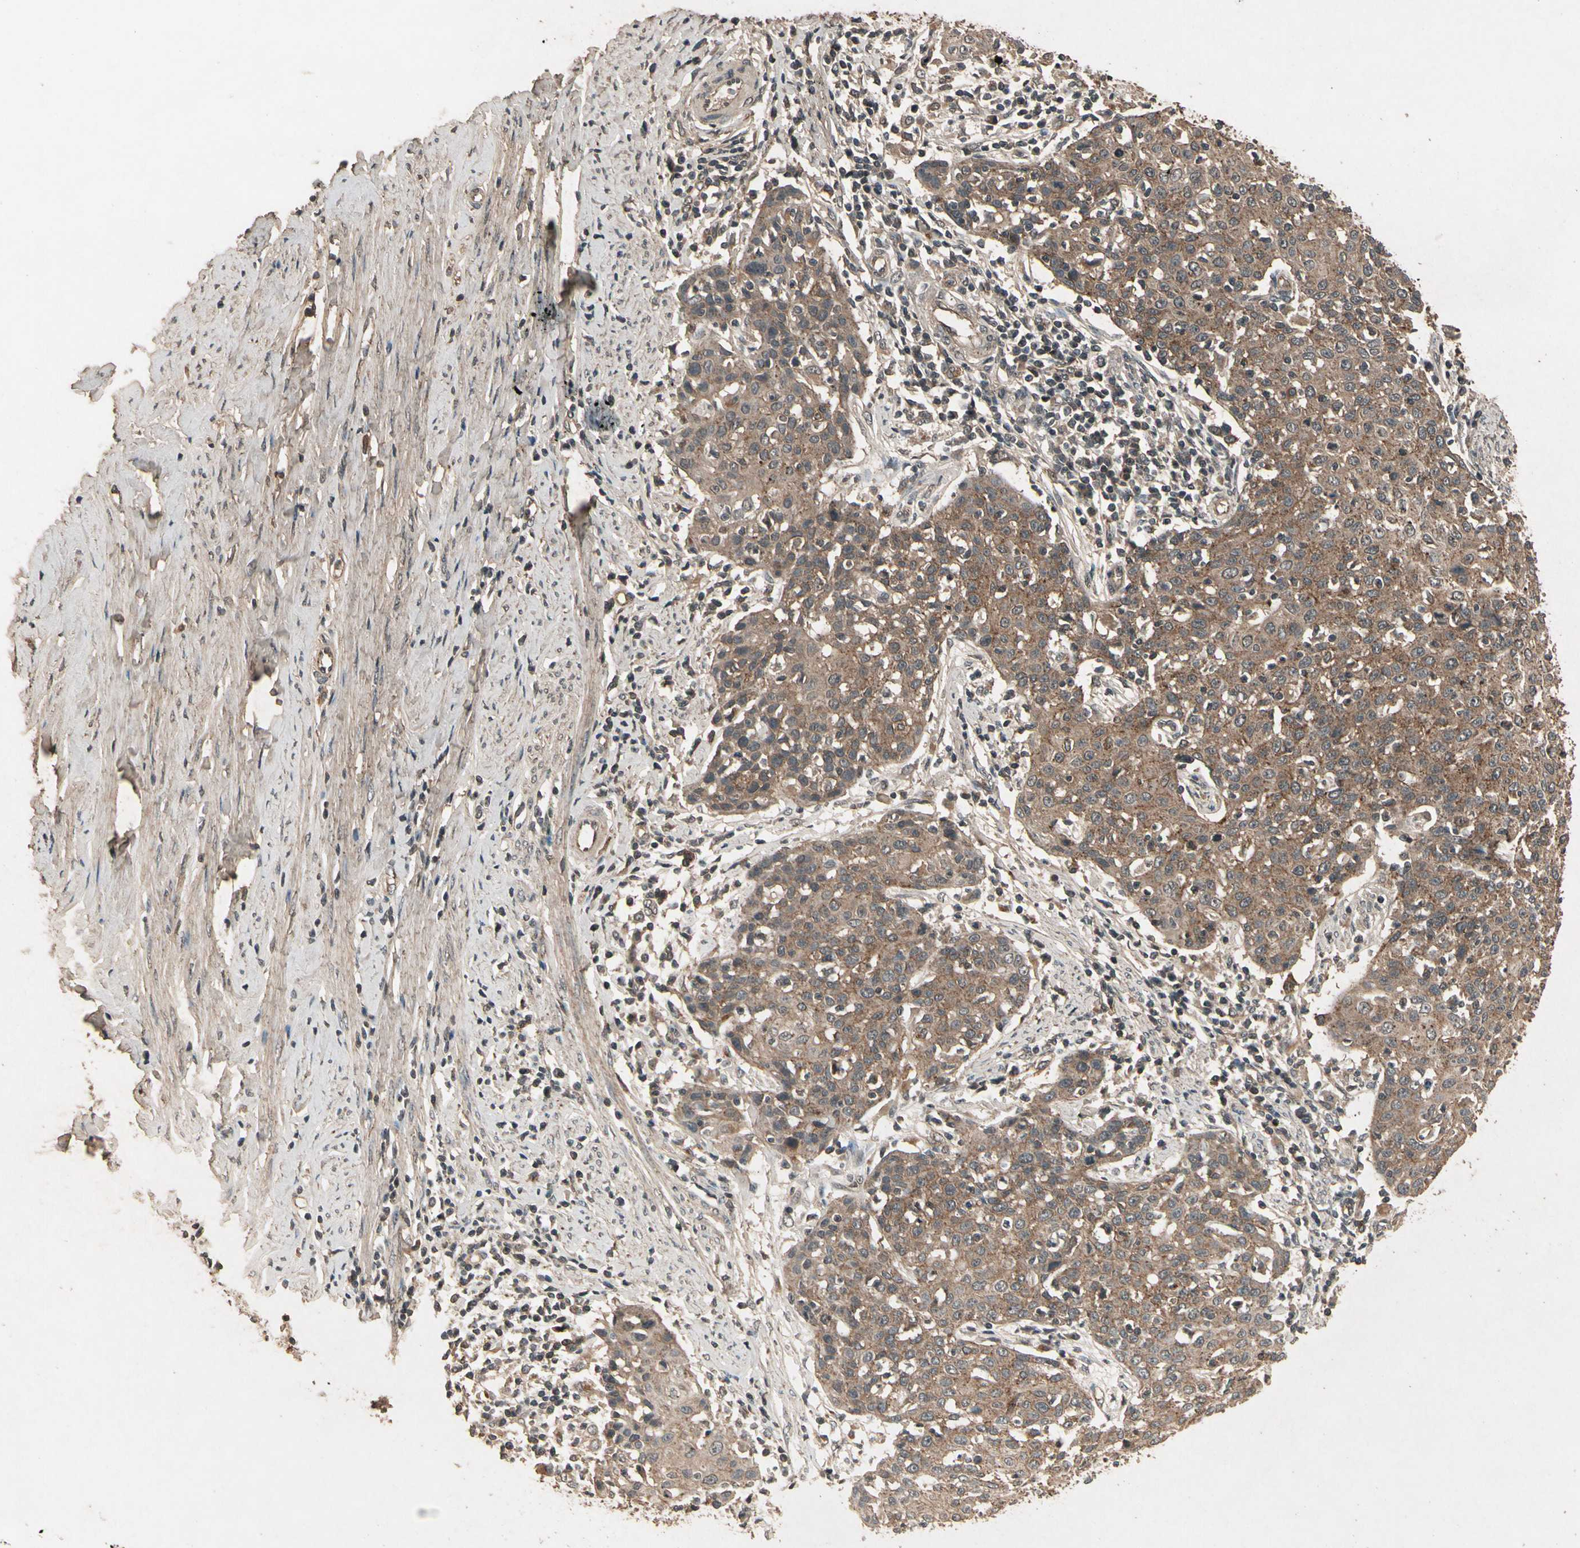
{"staining": {"intensity": "strong", "quantity": ">75%", "location": "cytoplasmic/membranous"}, "tissue": "cervical cancer", "cell_type": "Tumor cells", "image_type": "cancer", "snomed": [{"axis": "morphology", "description": "Squamous cell carcinoma, NOS"}, {"axis": "topography", "description": "Cervix"}], "caption": "A histopathology image showing strong cytoplasmic/membranous staining in about >75% of tumor cells in cervical cancer (squamous cell carcinoma), as visualized by brown immunohistochemical staining.", "gene": "FLOT1", "patient": {"sex": "female", "age": 38}}